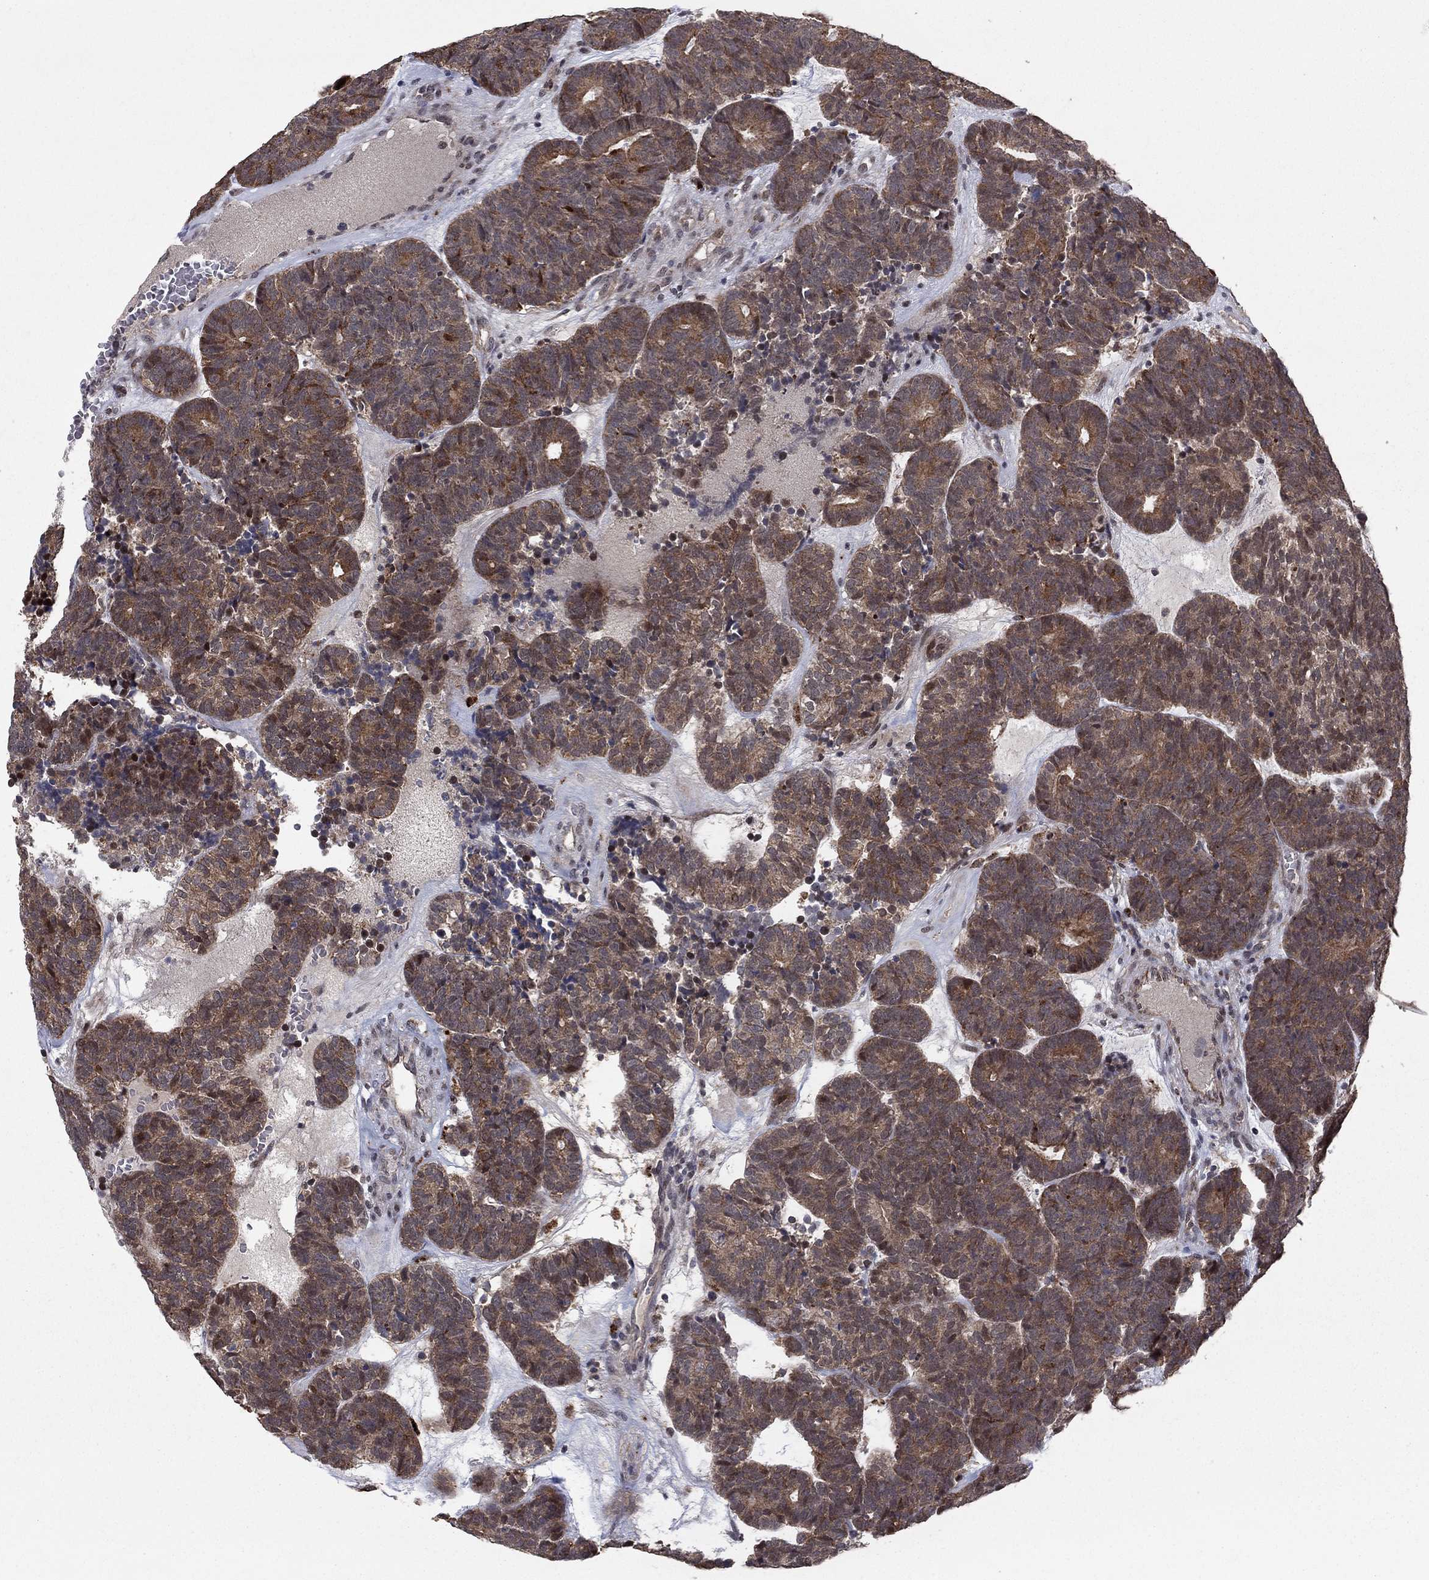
{"staining": {"intensity": "moderate", "quantity": ">75%", "location": "cytoplasmic/membranous"}, "tissue": "head and neck cancer", "cell_type": "Tumor cells", "image_type": "cancer", "snomed": [{"axis": "morphology", "description": "Adenocarcinoma, NOS"}, {"axis": "topography", "description": "Head-Neck"}], "caption": "High-power microscopy captured an immunohistochemistry (IHC) photomicrograph of head and neck cancer, revealing moderate cytoplasmic/membranous expression in approximately >75% of tumor cells.", "gene": "ZNF395", "patient": {"sex": "female", "age": 81}}